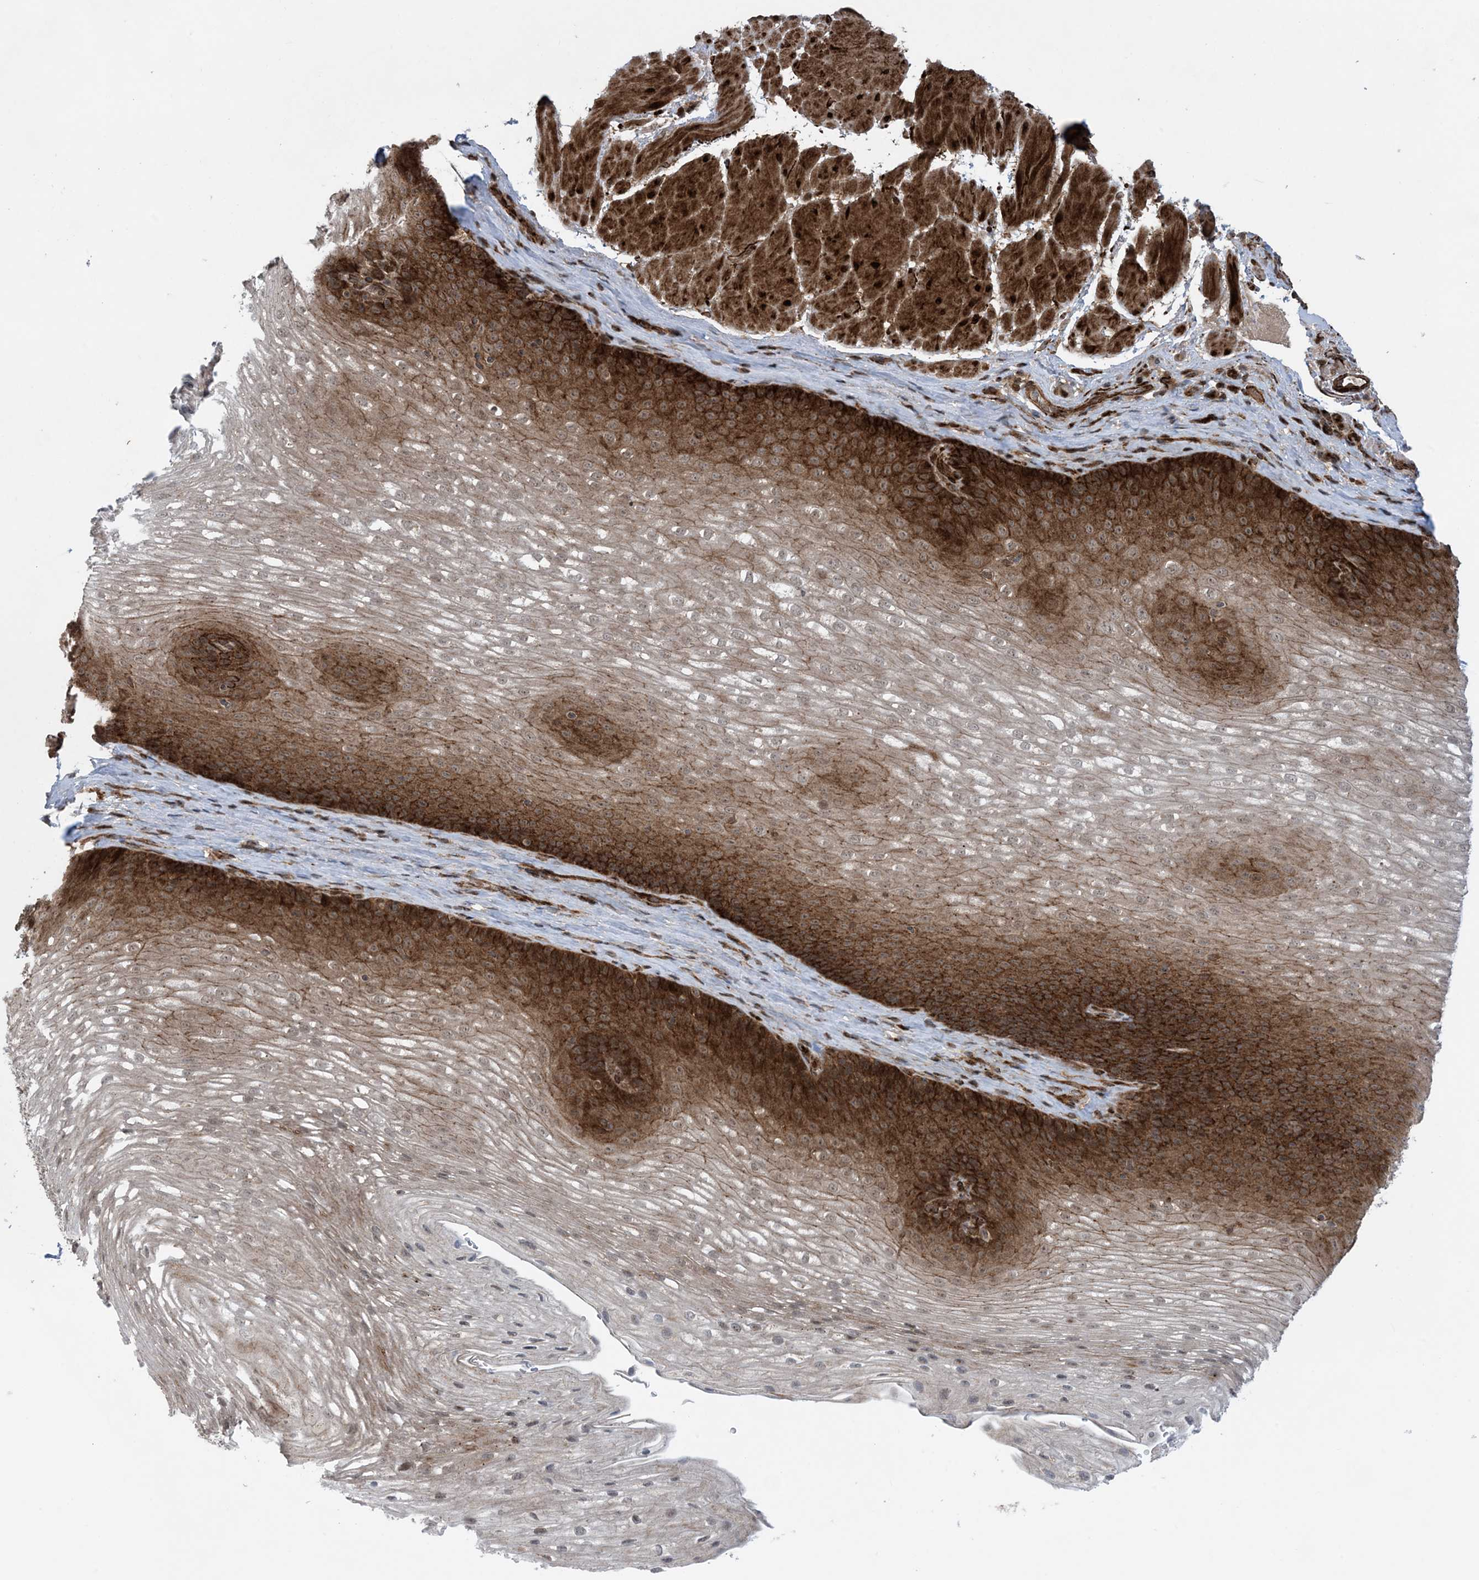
{"staining": {"intensity": "strong", "quantity": "25%-75%", "location": "cytoplasmic/membranous"}, "tissue": "esophagus", "cell_type": "Squamous epithelial cells", "image_type": "normal", "snomed": [{"axis": "morphology", "description": "Normal tissue, NOS"}, {"axis": "topography", "description": "Esophagus"}], "caption": "Immunohistochemical staining of benign esophagus shows high levels of strong cytoplasmic/membranous expression in about 25%-75% of squamous epithelial cells. (DAB (3,3'-diaminobenzidine) IHC with brightfield microscopy, high magnification).", "gene": "HEMK1", "patient": {"sex": "female", "age": 66}}